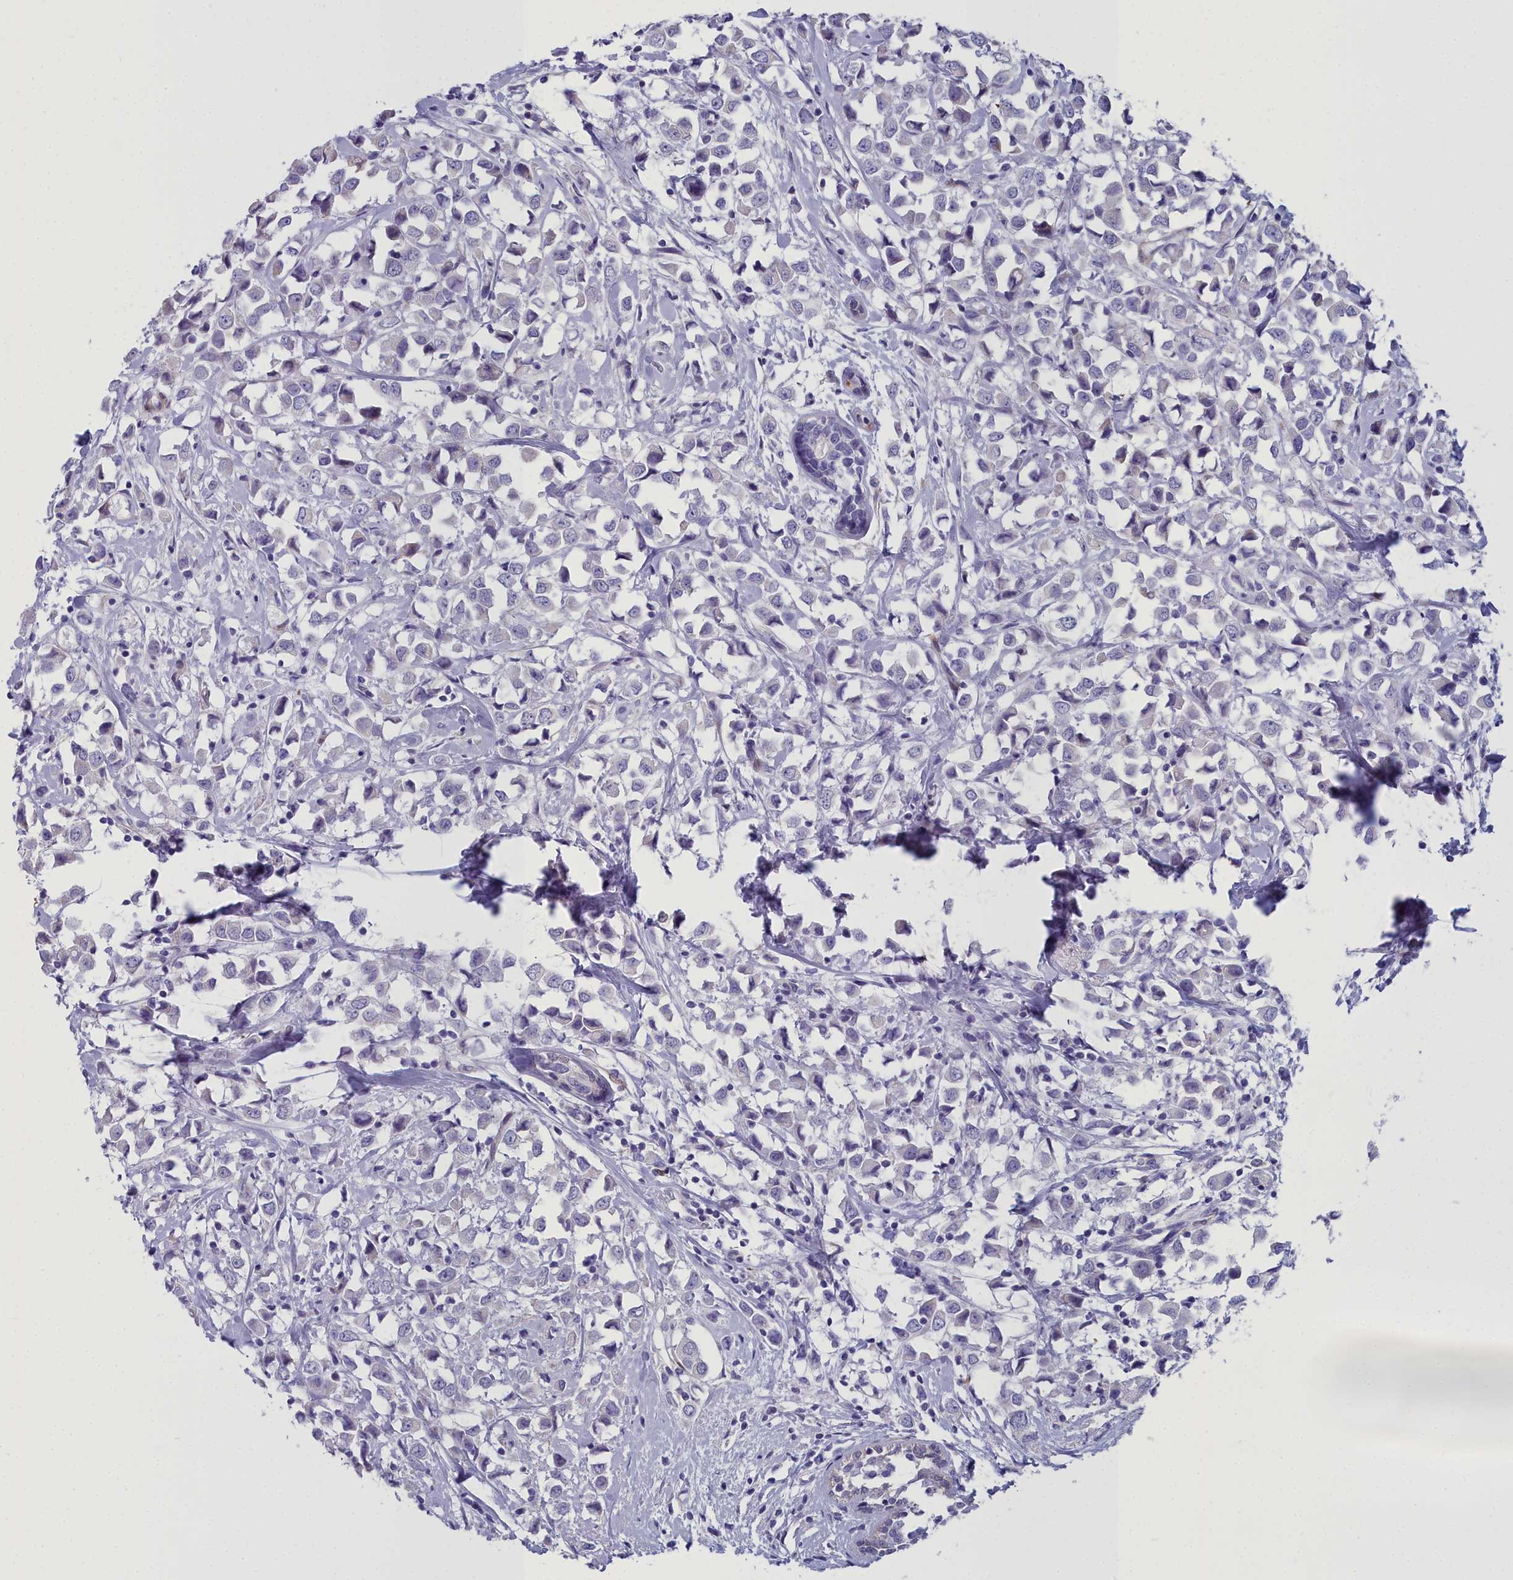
{"staining": {"intensity": "negative", "quantity": "none", "location": "none"}, "tissue": "breast cancer", "cell_type": "Tumor cells", "image_type": "cancer", "snomed": [{"axis": "morphology", "description": "Duct carcinoma"}, {"axis": "topography", "description": "Breast"}], "caption": "Immunohistochemical staining of human breast cancer (invasive ductal carcinoma) reveals no significant staining in tumor cells.", "gene": "PPP1R14A", "patient": {"sex": "female", "age": 61}}